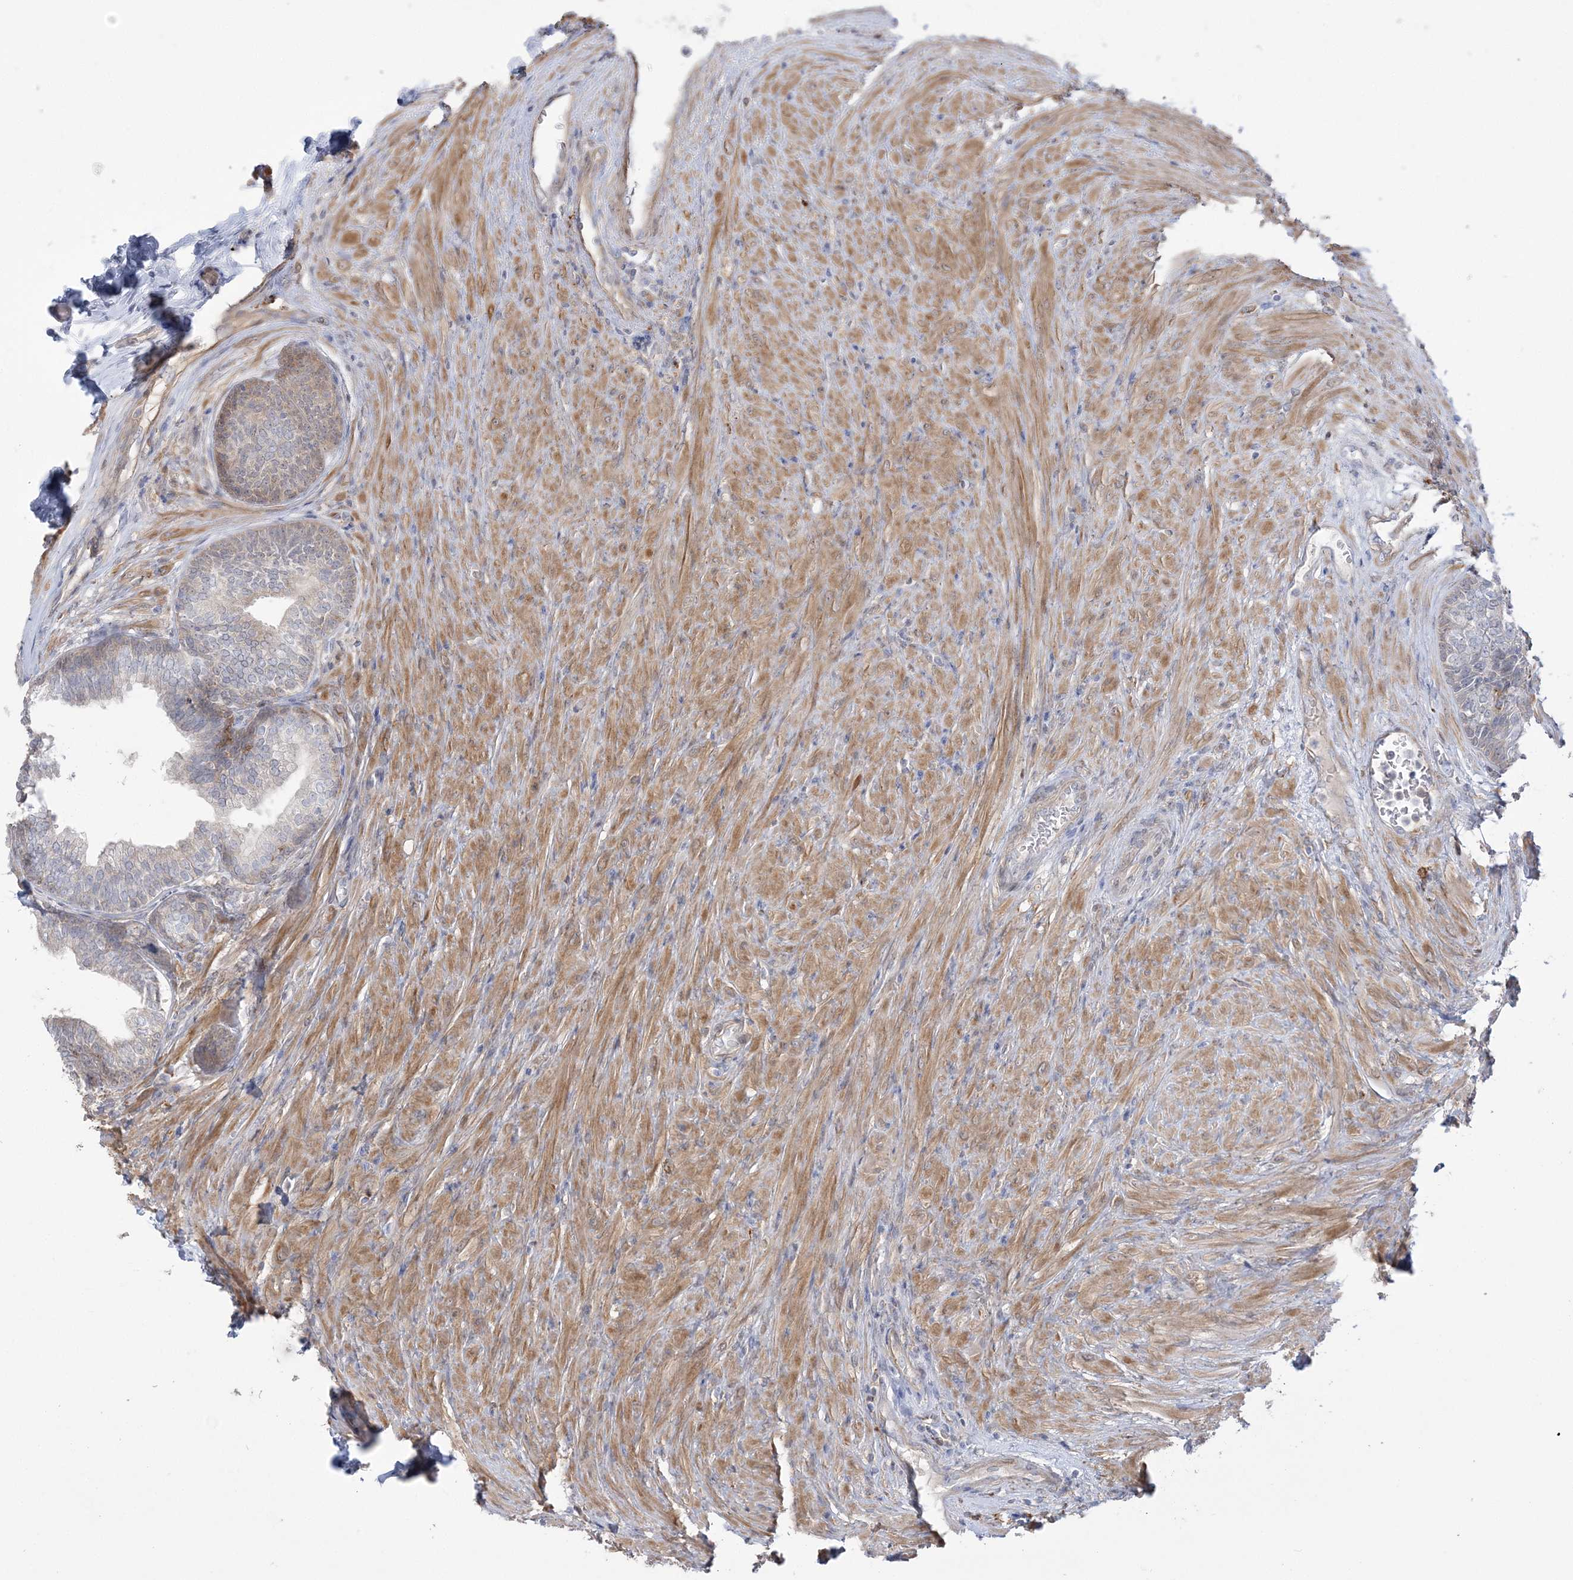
{"staining": {"intensity": "negative", "quantity": "none", "location": "none"}, "tissue": "prostate", "cell_type": "Glandular cells", "image_type": "normal", "snomed": [{"axis": "morphology", "description": "Normal tissue, NOS"}, {"axis": "topography", "description": "Prostate"}], "caption": "The micrograph reveals no significant expression in glandular cells of prostate. The staining is performed using DAB brown chromogen with nuclei counter-stained in using hematoxylin.", "gene": "HAAO", "patient": {"sex": "male", "age": 76}}